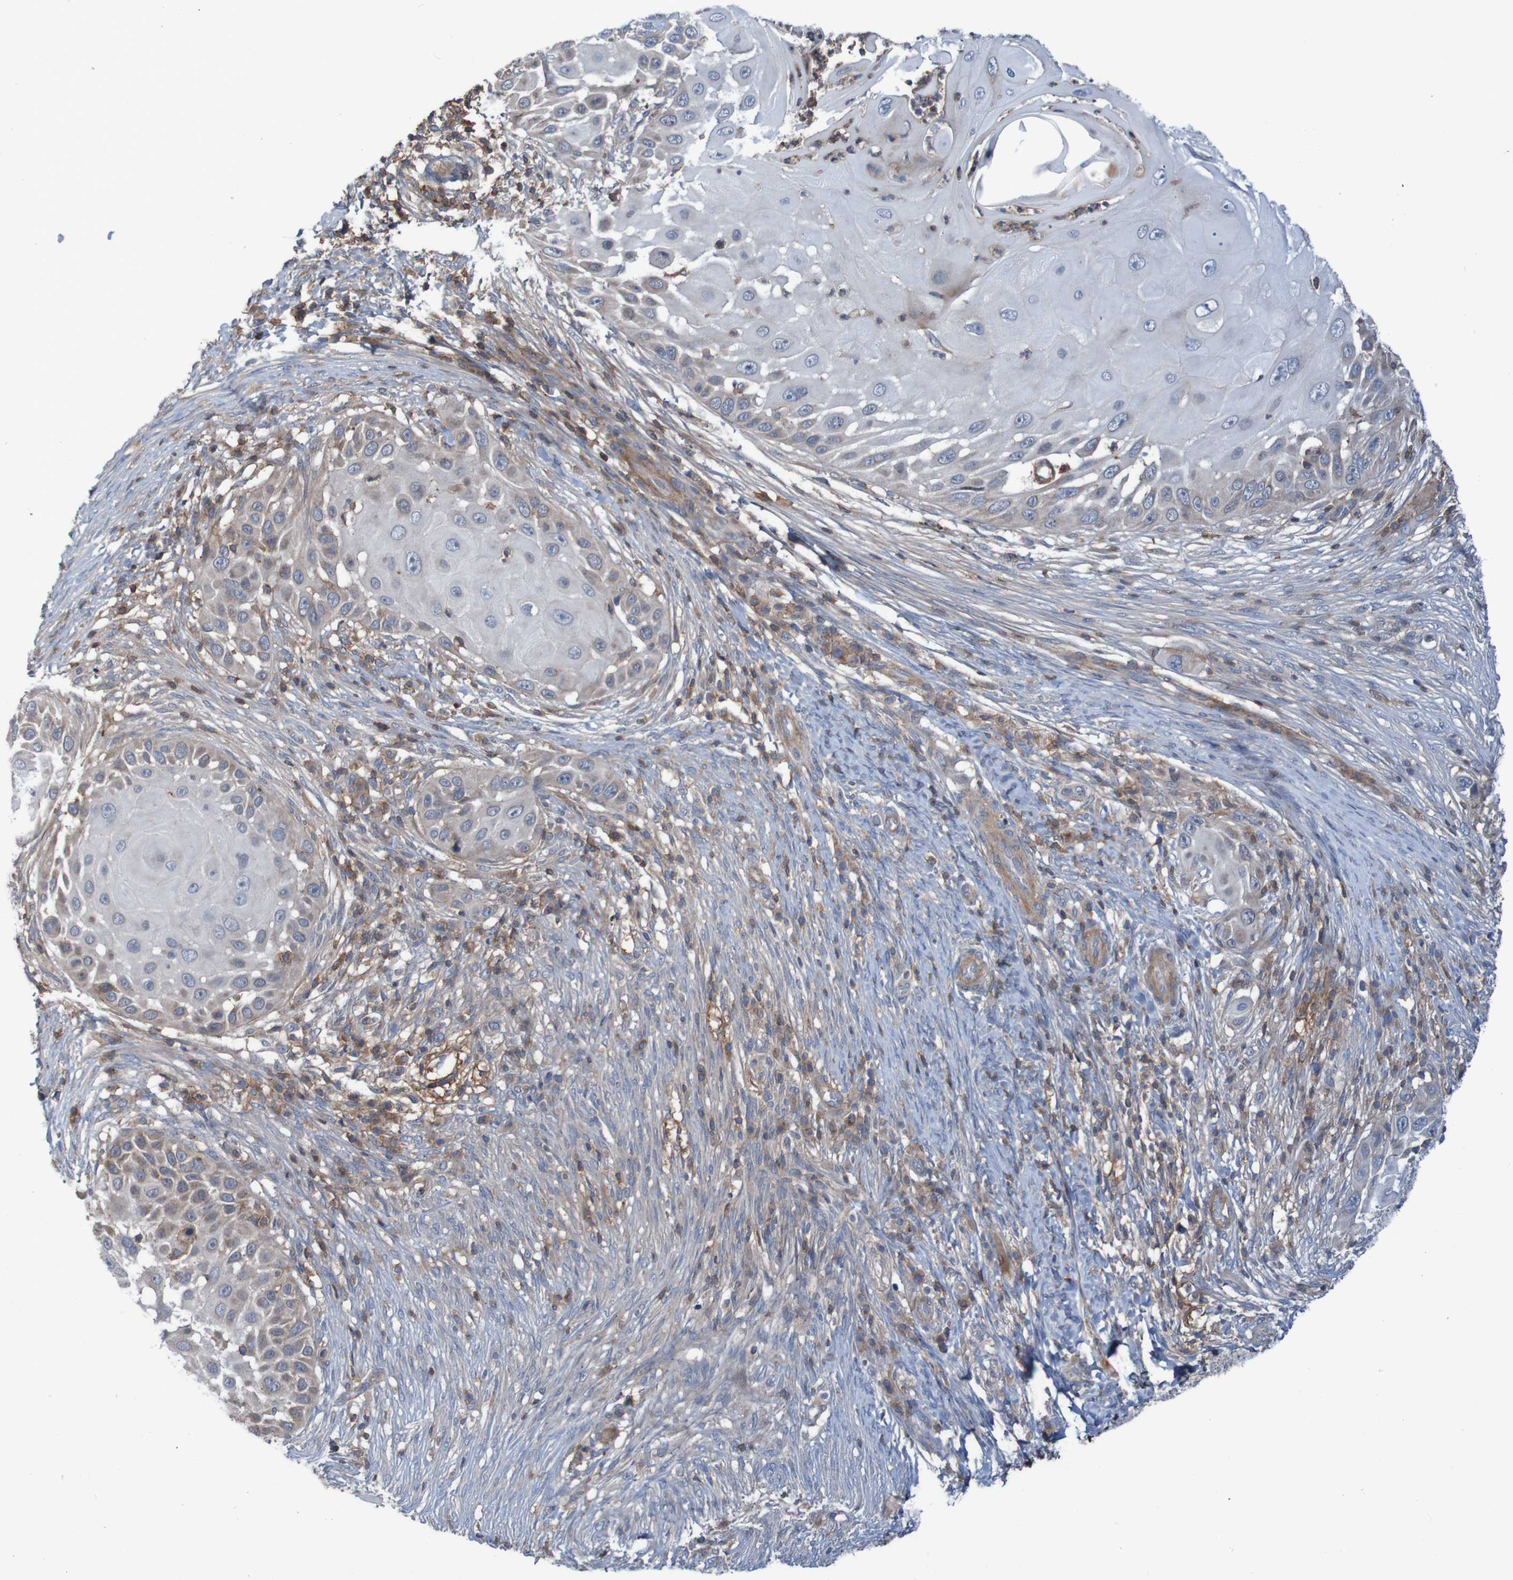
{"staining": {"intensity": "weak", "quantity": ">75%", "location": "cytoplasmic/membranous"}, "tissue": "skin cancer", "cell_type": "Tumor cells", "image_type": "cancer", "snomed": [{"axis": "morphology", "description": "Squamous cell carcinoma, NOS"}, {"axis": "topography", "description": "Skin"}], "caption": "This is an image of IHC staining of squamous cell carcinoma (skin), which shows weak positivity in the cytoplasmic/membranous of tumor cells.", "gene": "PDGFB", "patient": {"sex": "female", "age": 44}}